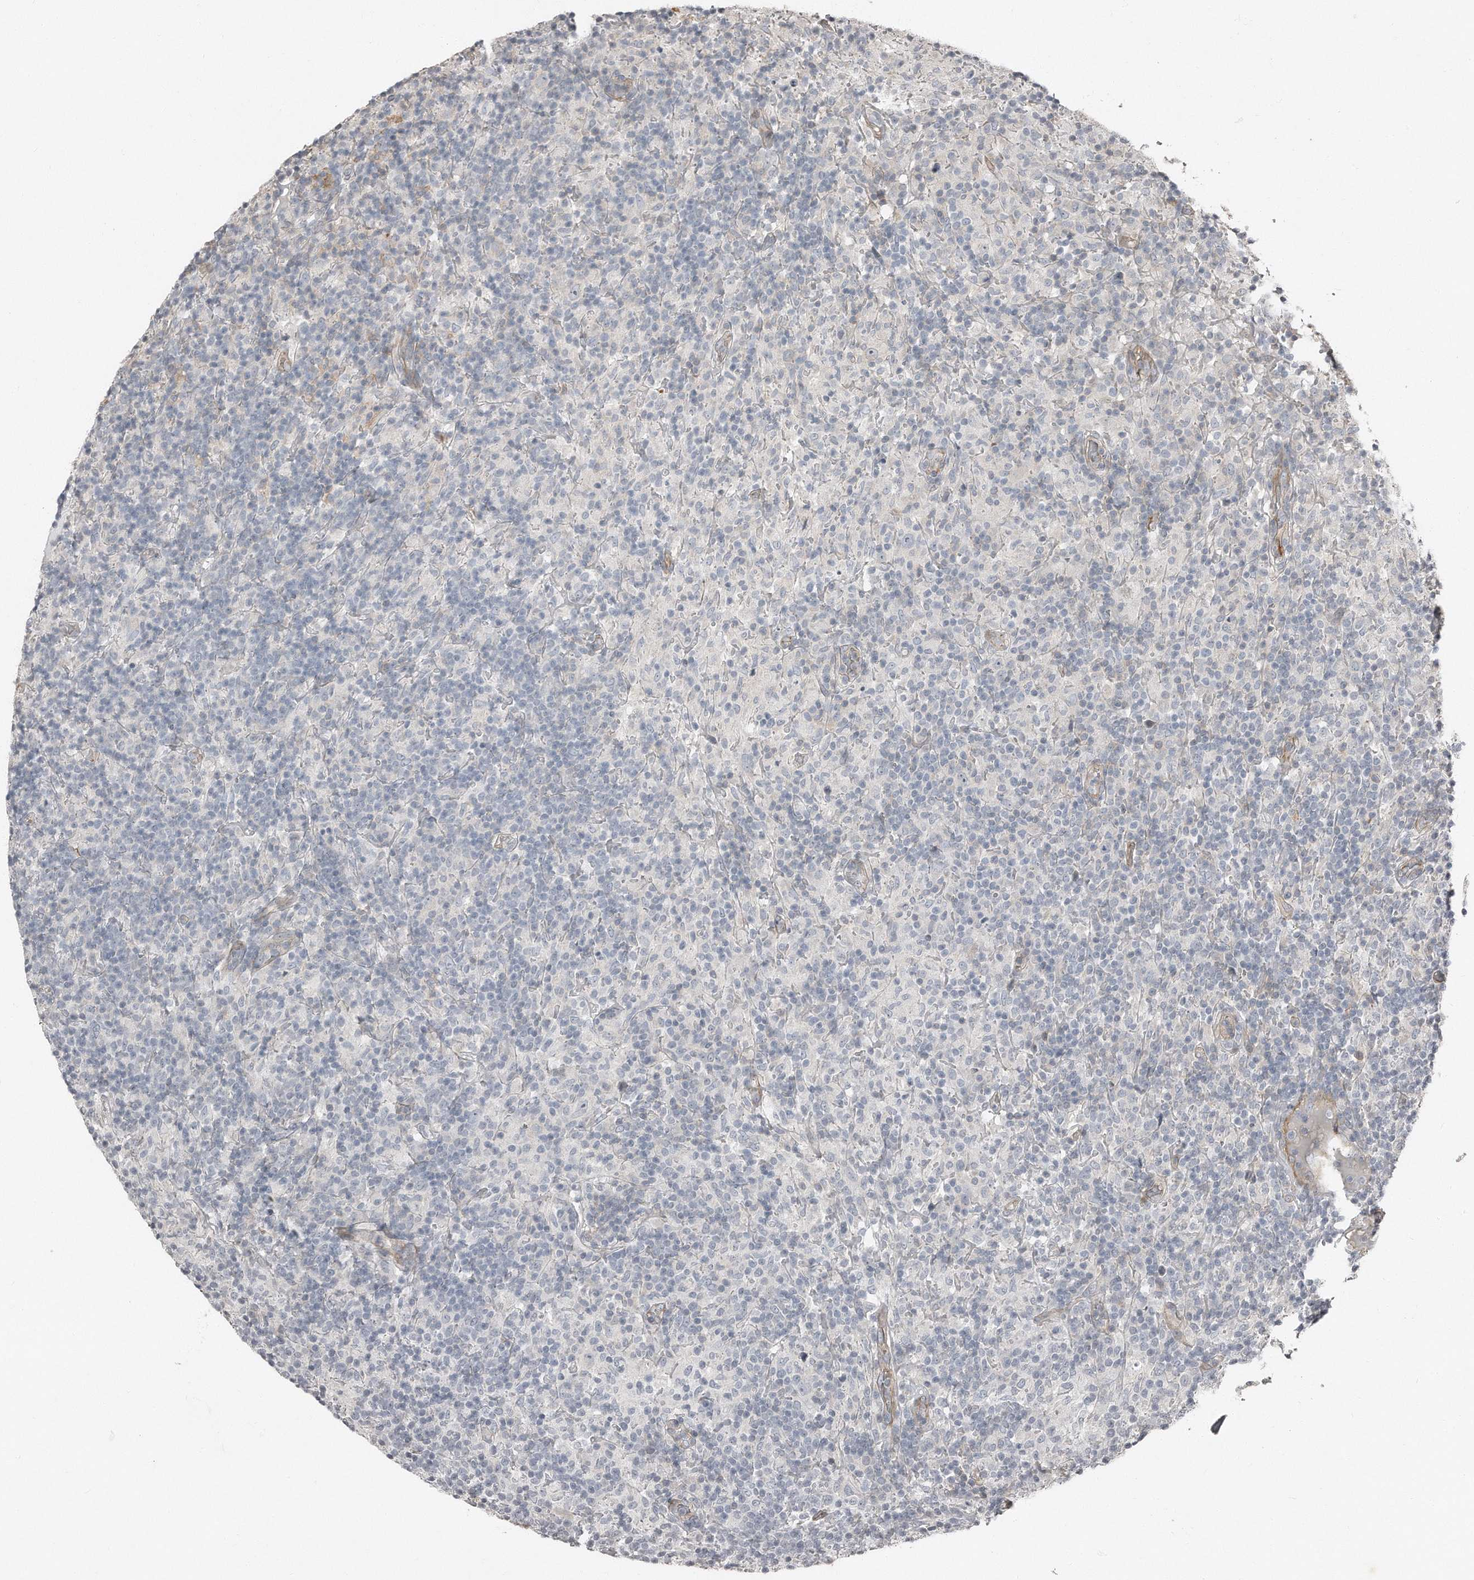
{"staining": {"intensity": "negative", "quantity": "none", "location": "none"}, "tissue": "lymphoma", "cell_type": "Tumor cells", "image_type": "cancer", "snomed": [{"axis": "morphology", "description": "Hodgkin's disease, NOS"}, {"axis": "topography", "description": "Lymph node"}], "caption": "Human lymphoma stained for a protein using immunohistochemistry (IHC) exhibits no positivity in tumor cells.", "gene": "SNAP47", "patient": {"sex": "male", "age": 70}}